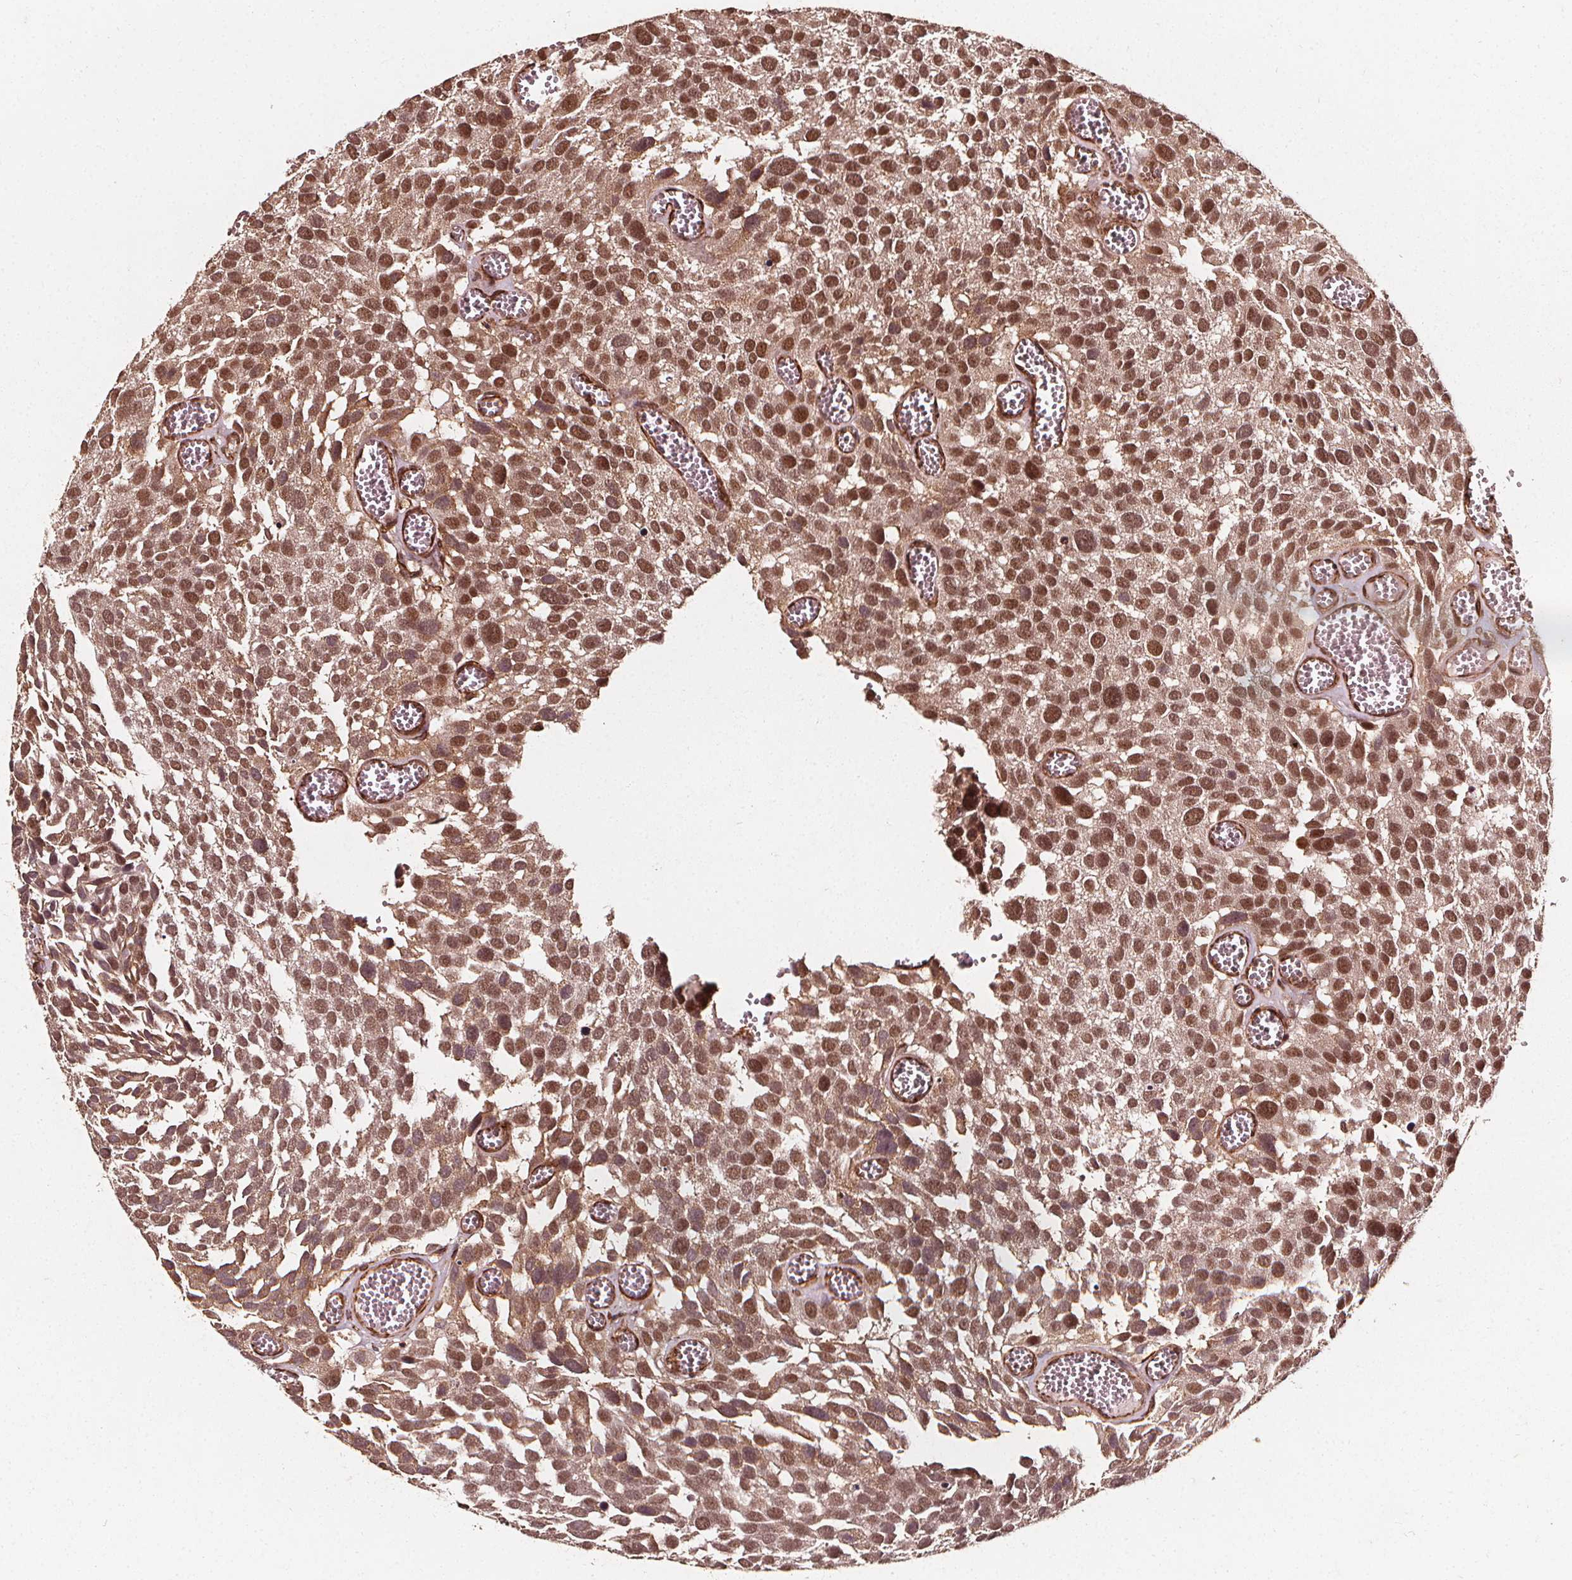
{"staining": {"intensity": "strong", "quantity": ">75%", "location": "nuclear"}, "tissue": "urothelial cancer", "cell_type": "Tumor cells", "image_type": "cancer", "snomed": [{"axis": "morphology", "description": "Urothelial carcinoma, Low grade"}, {"axis": "topography", "description": "Urinary bladder"}], "caption": "IHC histopathology image of neoplastic tissue: low-grade urothelial carcinoma stained using IHC exhibits high levels of strong protein expression localized specifically in the nuclear of tumor cells, appearing as a nuclear brown color.", "gene": "EXOSC9", "patient": {"sex": "female", "age": 69}}